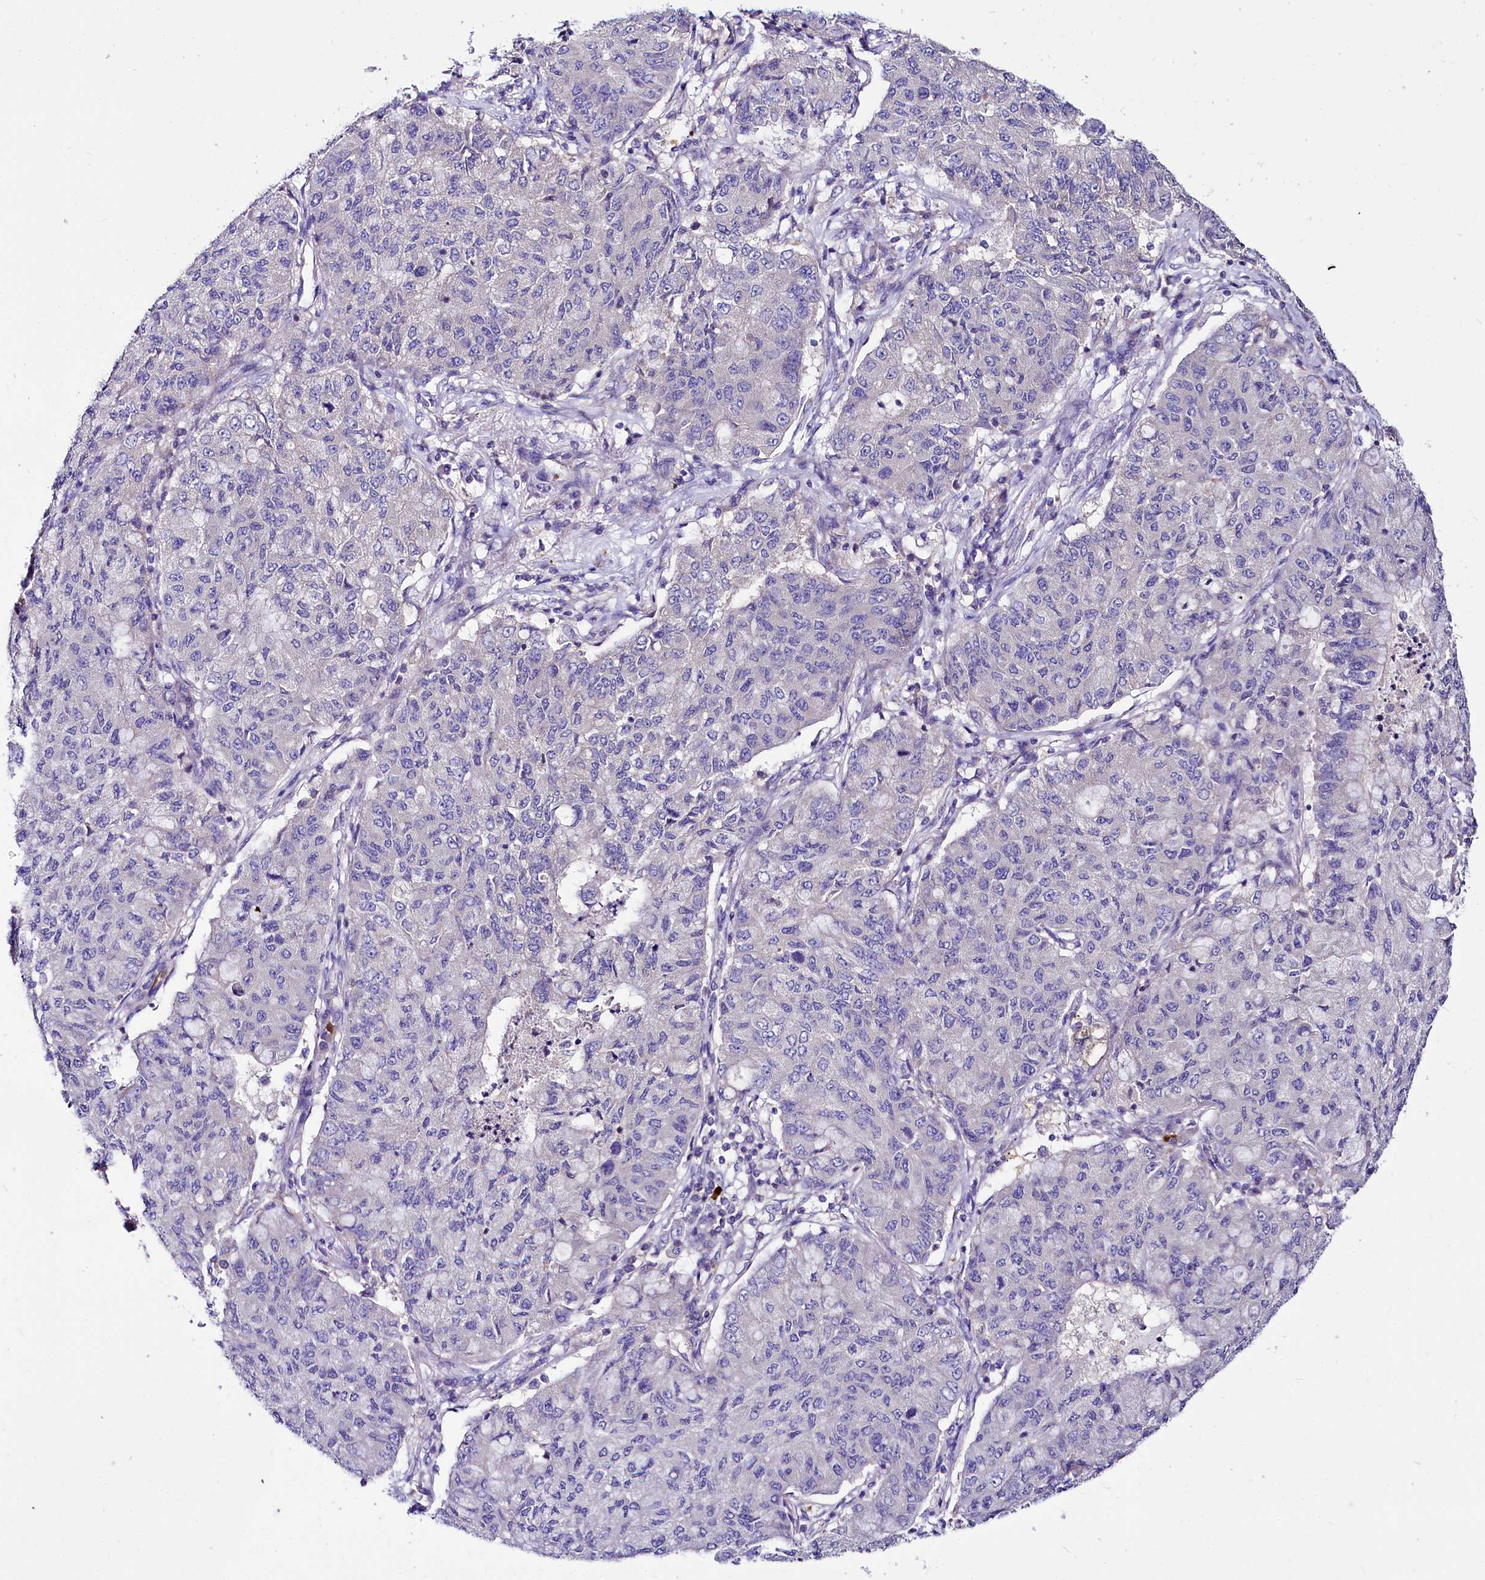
{"staining": {"intensity": "negative", "quantity": "none", "location": "none"}, "tissue": "lung cancer", "cell_type": "Tumor cells", "image_type": "cancer", "snomed": [{"axis": "morphology", "description": "Squamous cell carcinoma, NOS"}, {"axis": "topography", "description": "Lung"}], "caption": "A high-resolution image shows immunohistochemistry (IHC) staining of lung squamous cell carcinoma, which demonstrates no significant staining in tumor cells.", "gene": "ABHD5", "patient": {"sex": "male", "age": 74}}